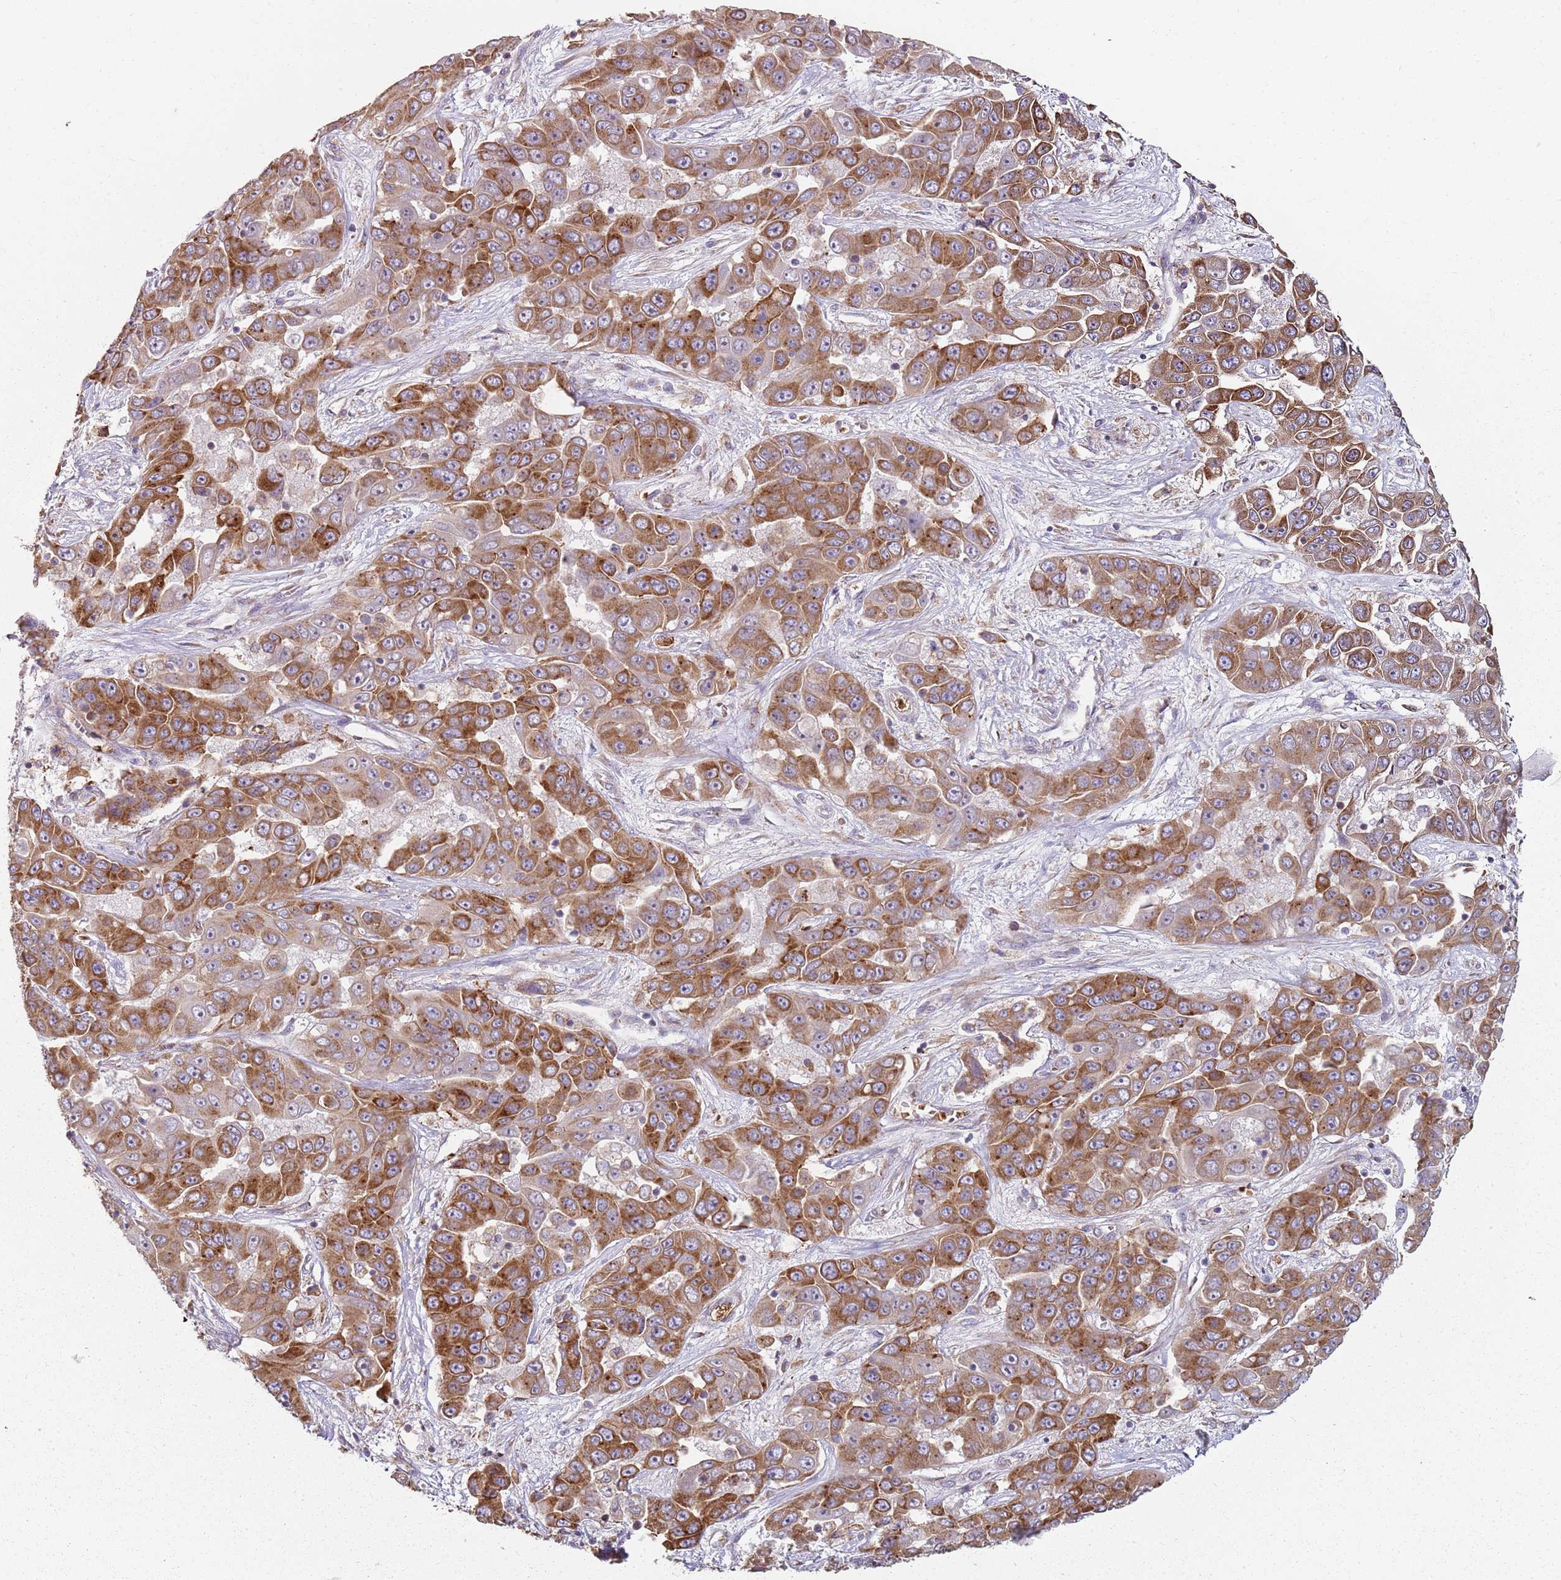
{"staining": {"intensity": "strong", "quantity": ">75%", "location": "cytoplasmic/membranous"}, "tissue": "liver cancer", "cell_type": "Tumor cells", "image_type": "cancer", "snomed": [{"axis": "morphology", "description": "Cholangiocarcinoma"}, {"axis": "topography", "description": "Liver"}], "caption": "About >75% of tumor cells in liver cancer exhibit strong cytoplasmic/membranous protein positivity as visualized by brown immunohistochemical staining.", "gene": "SPATA2", "patient": {"sex": "female", "age": 52}}